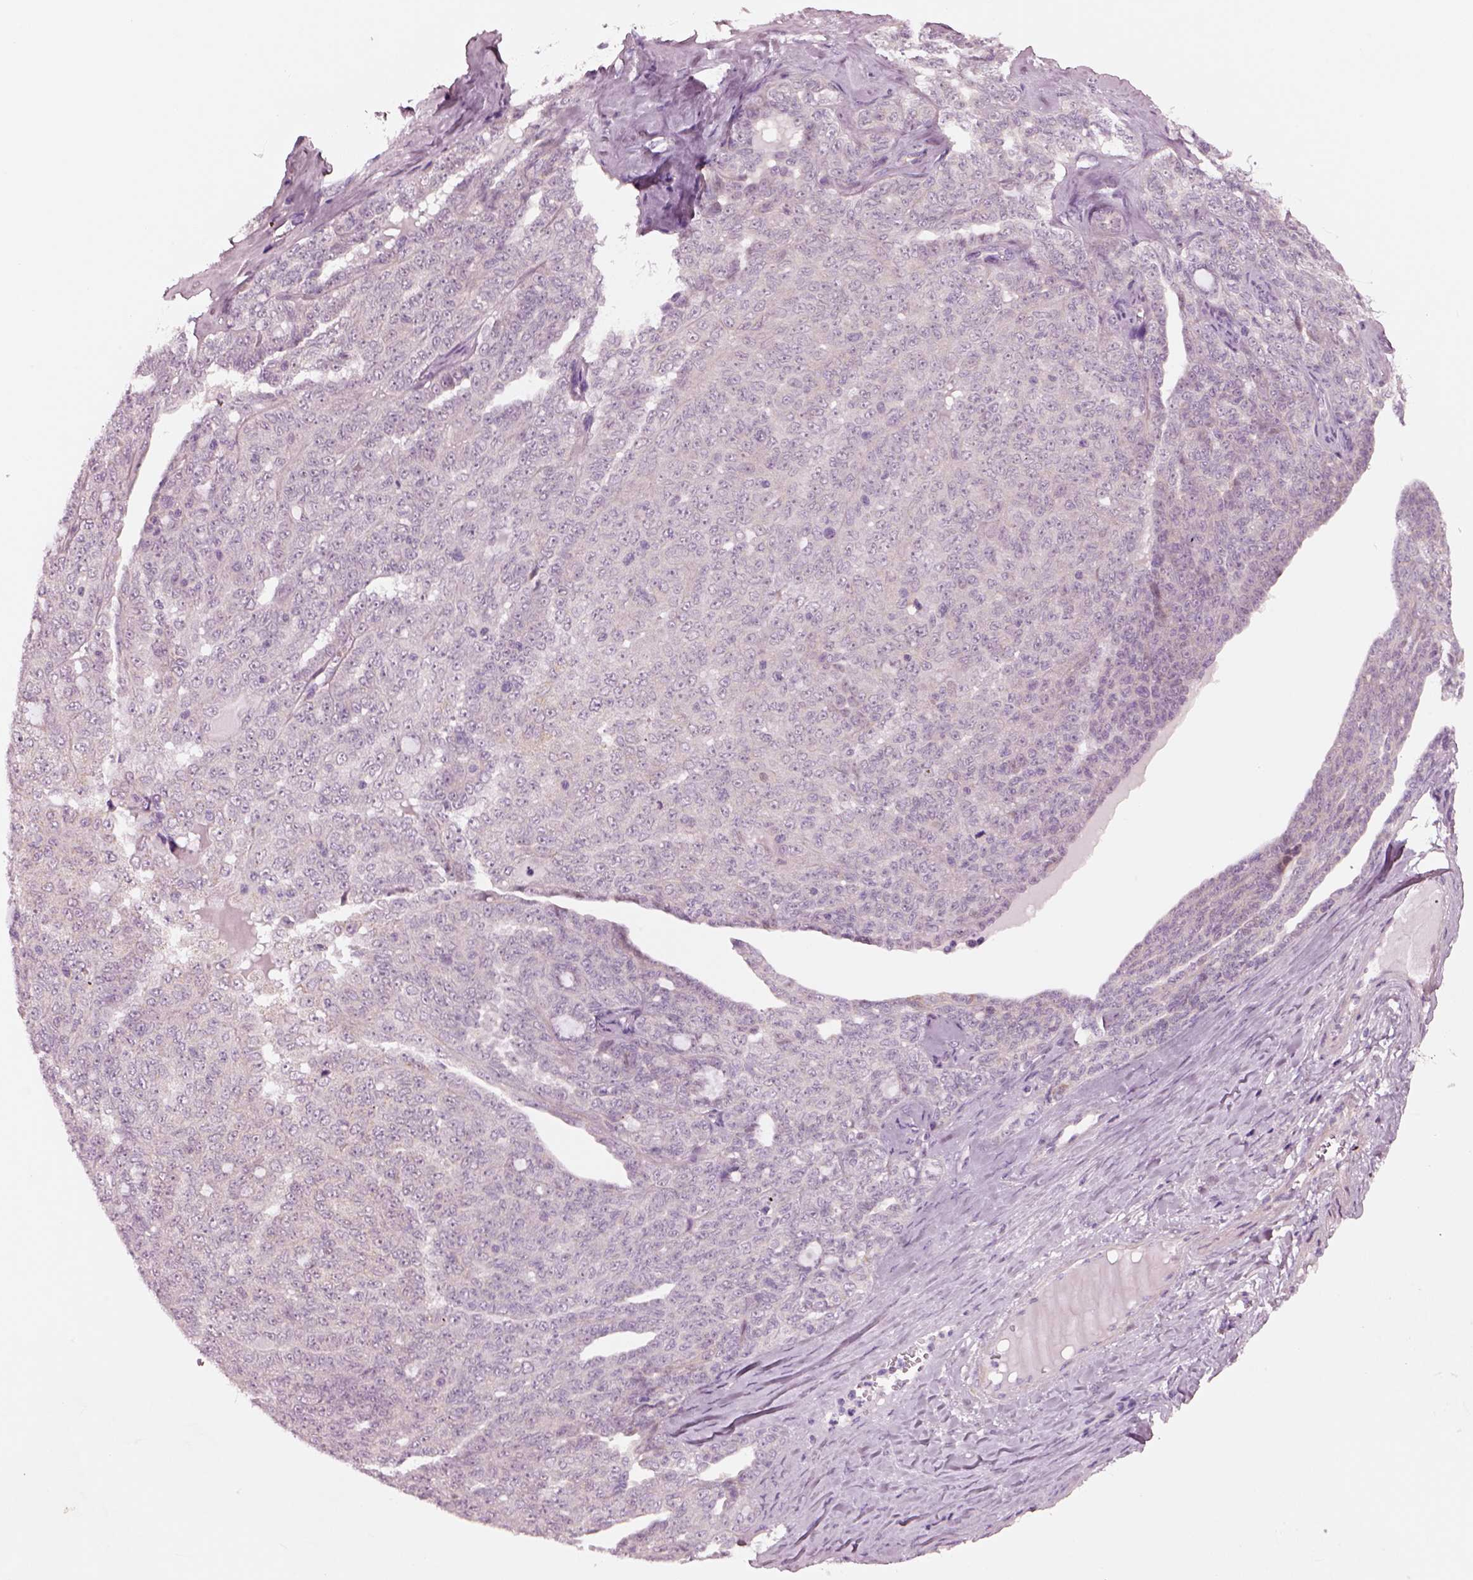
{"staining": {"intensity": "negative", "quantity": "none", "location": "none"}, "tissue": "ovarian cancer", "cell_type": "Tumor cells", "image_type": "cancer", "snomed": [{"axis": "morphology", "description": "Cystadenocarcinoma, serous, NOS"}, {"axis": "topography", "description": "Ovary"}], "caption": "Human ovarian cancer stained for a protein using immunohistochemistry (IHC) displays no positivity in tumor cells.", "gene": "SCML2", "patient": {"sex": "female", "age": 71}}